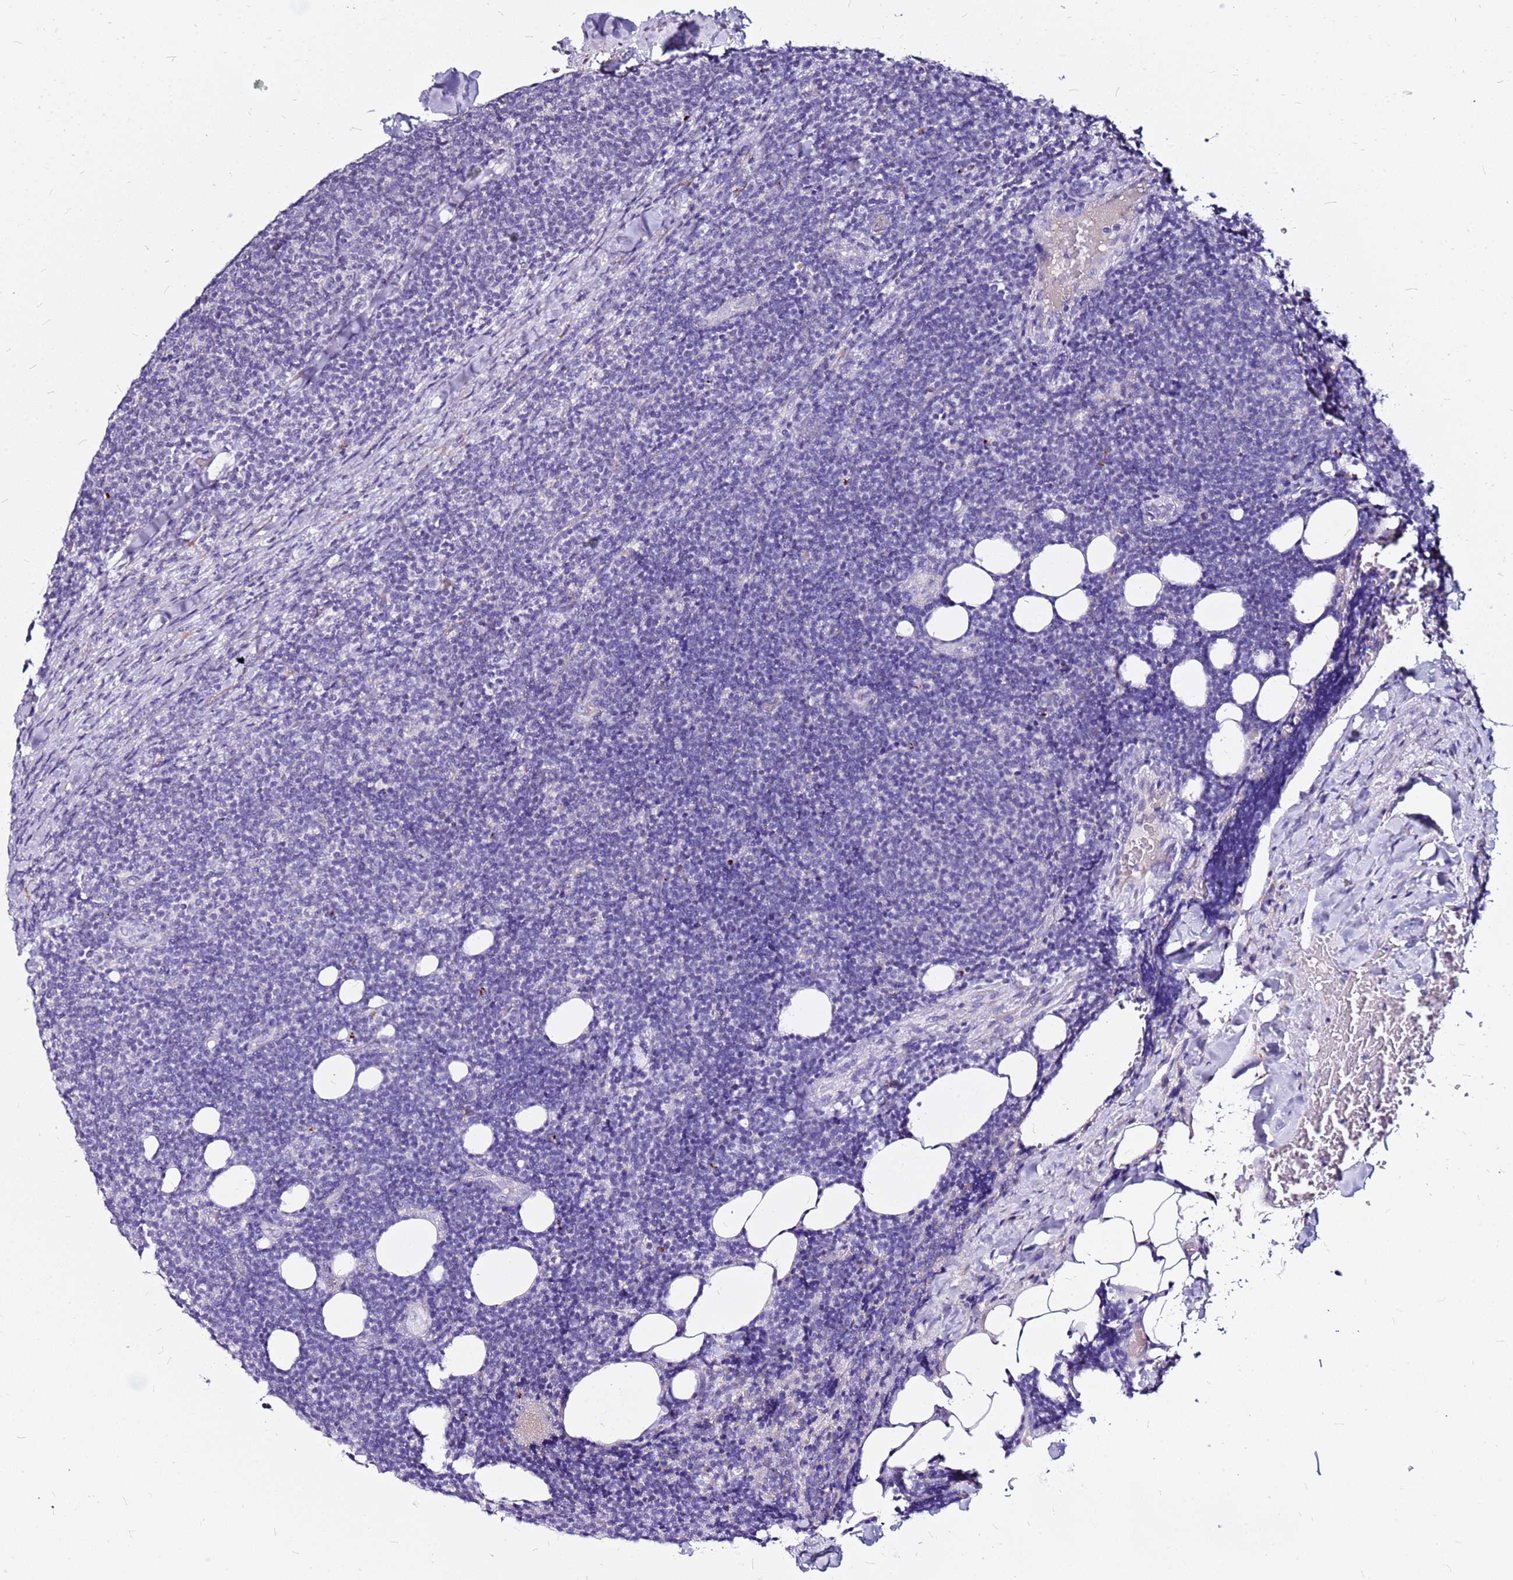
{"staining": {"intensity": "negative", "quantity": "none", "location": "none"}, "tissue": "lymphoma", "cell_type": "Tumor cells", "image_type": "cancer", "snomed": [{"axis": "morphology", "description": "Malignant lymphoma, non-Hodgkin's type, Low grade"}, {"axis": "topography", "description": "Lymph node"}], "caption": "Low-grade malignant lymphoma, non-Hodgkin's type stained for a protein using immunohistochemistry (IHC) exhibits no staining tumor cells.", "gene": "CASD1", "patient": {"sex": "male", "age": 66}}